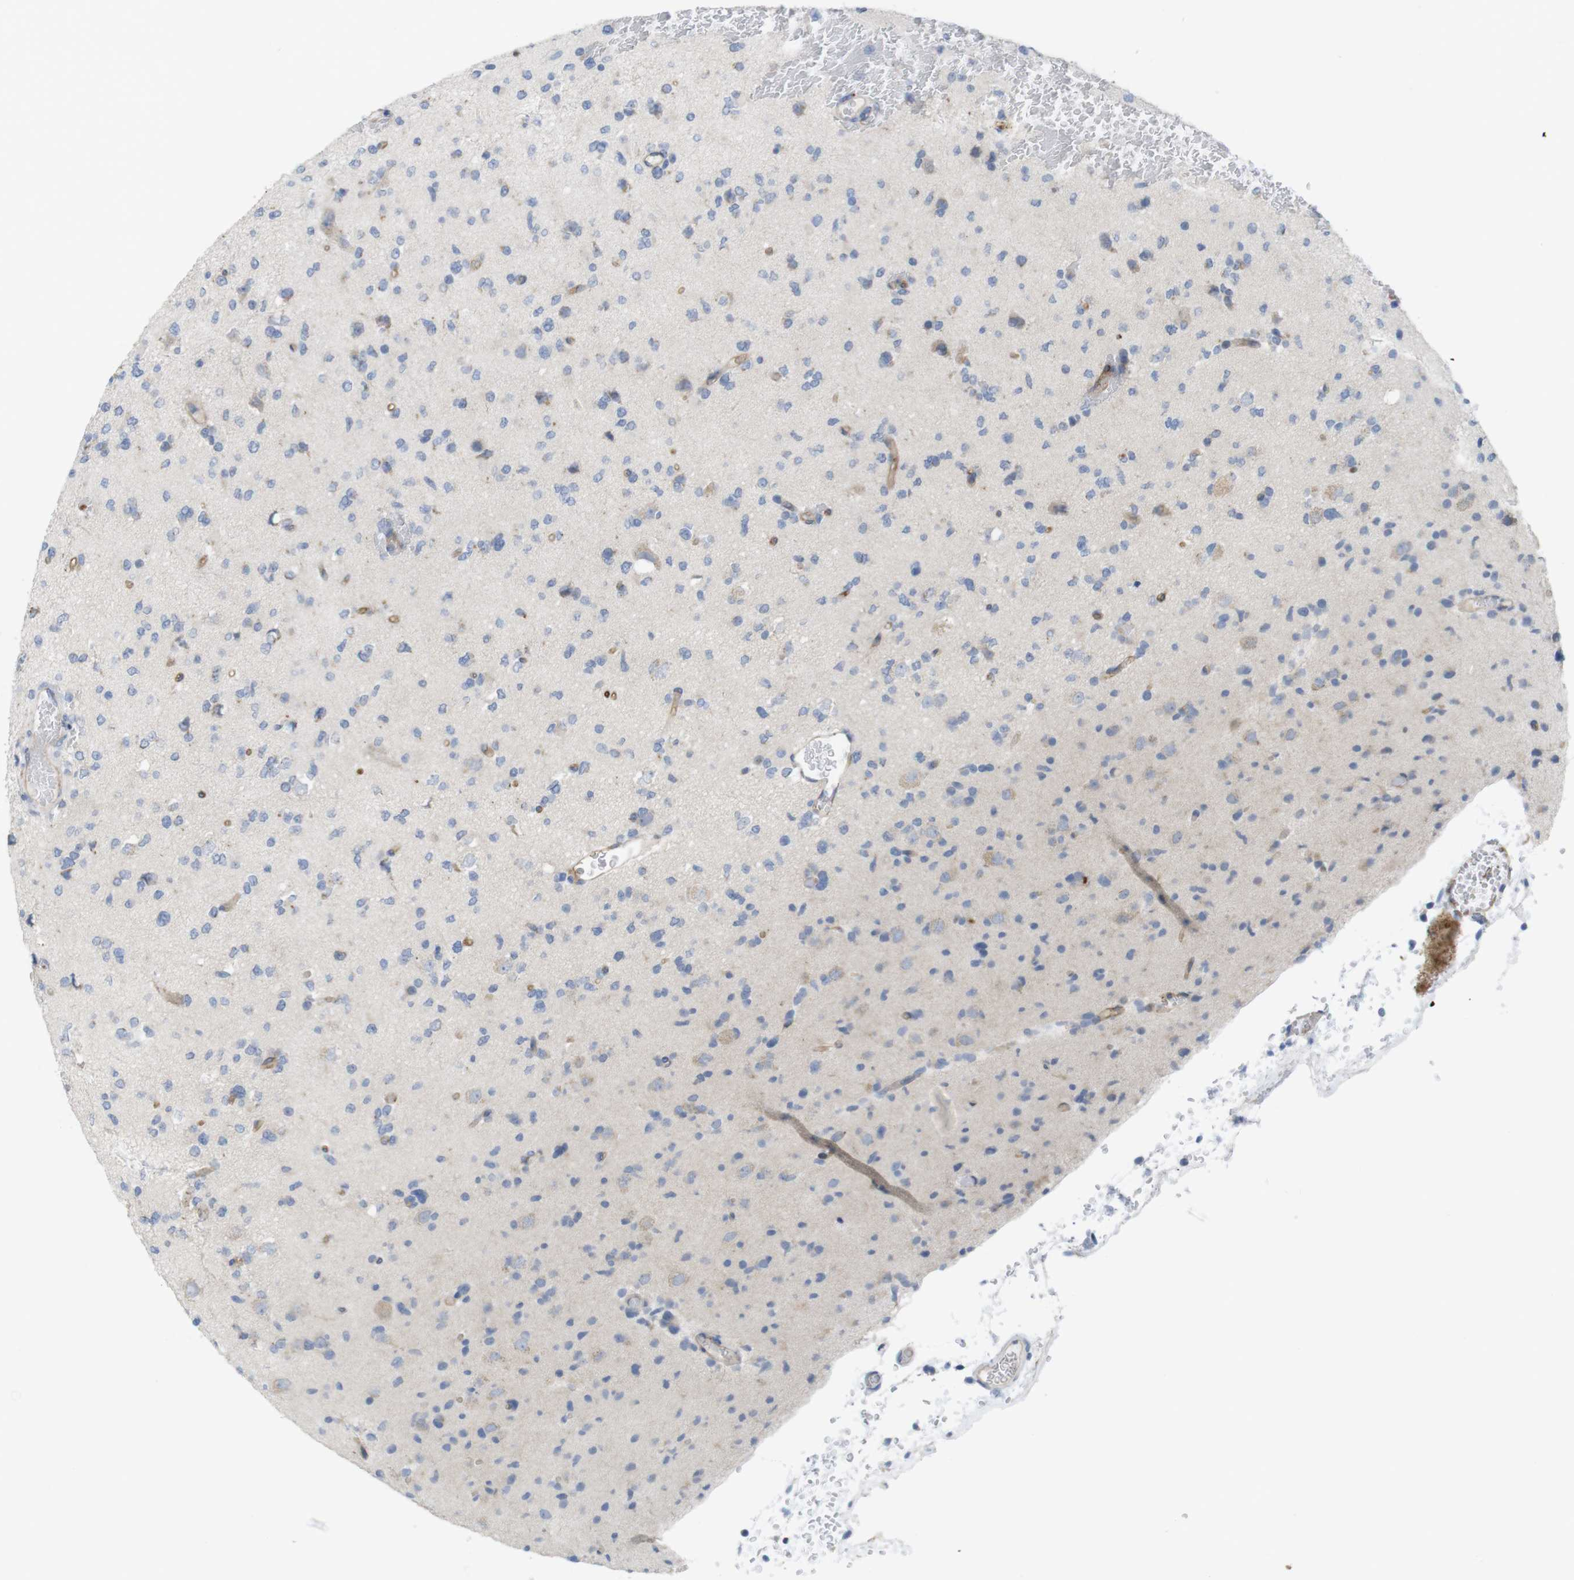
{"staining": {"intensity": "weak", "quantity": "<25%", "location": "cytoplasmic/membranous"}, "tissue": "glioma", "cell_type": "Tumor cells", "image_type": "cancer", "snomed": [{"axis": "morphology", "description": "Glioma, malignant, Low grade"}, {"axis": "topography", "description": "Brain"}], "caption": "A histopathology image of human malignant low-grade glioma is negative for staining in tumor cells.", "gene": "CCR6", "patient": {"sex": "female", "age": 22}}